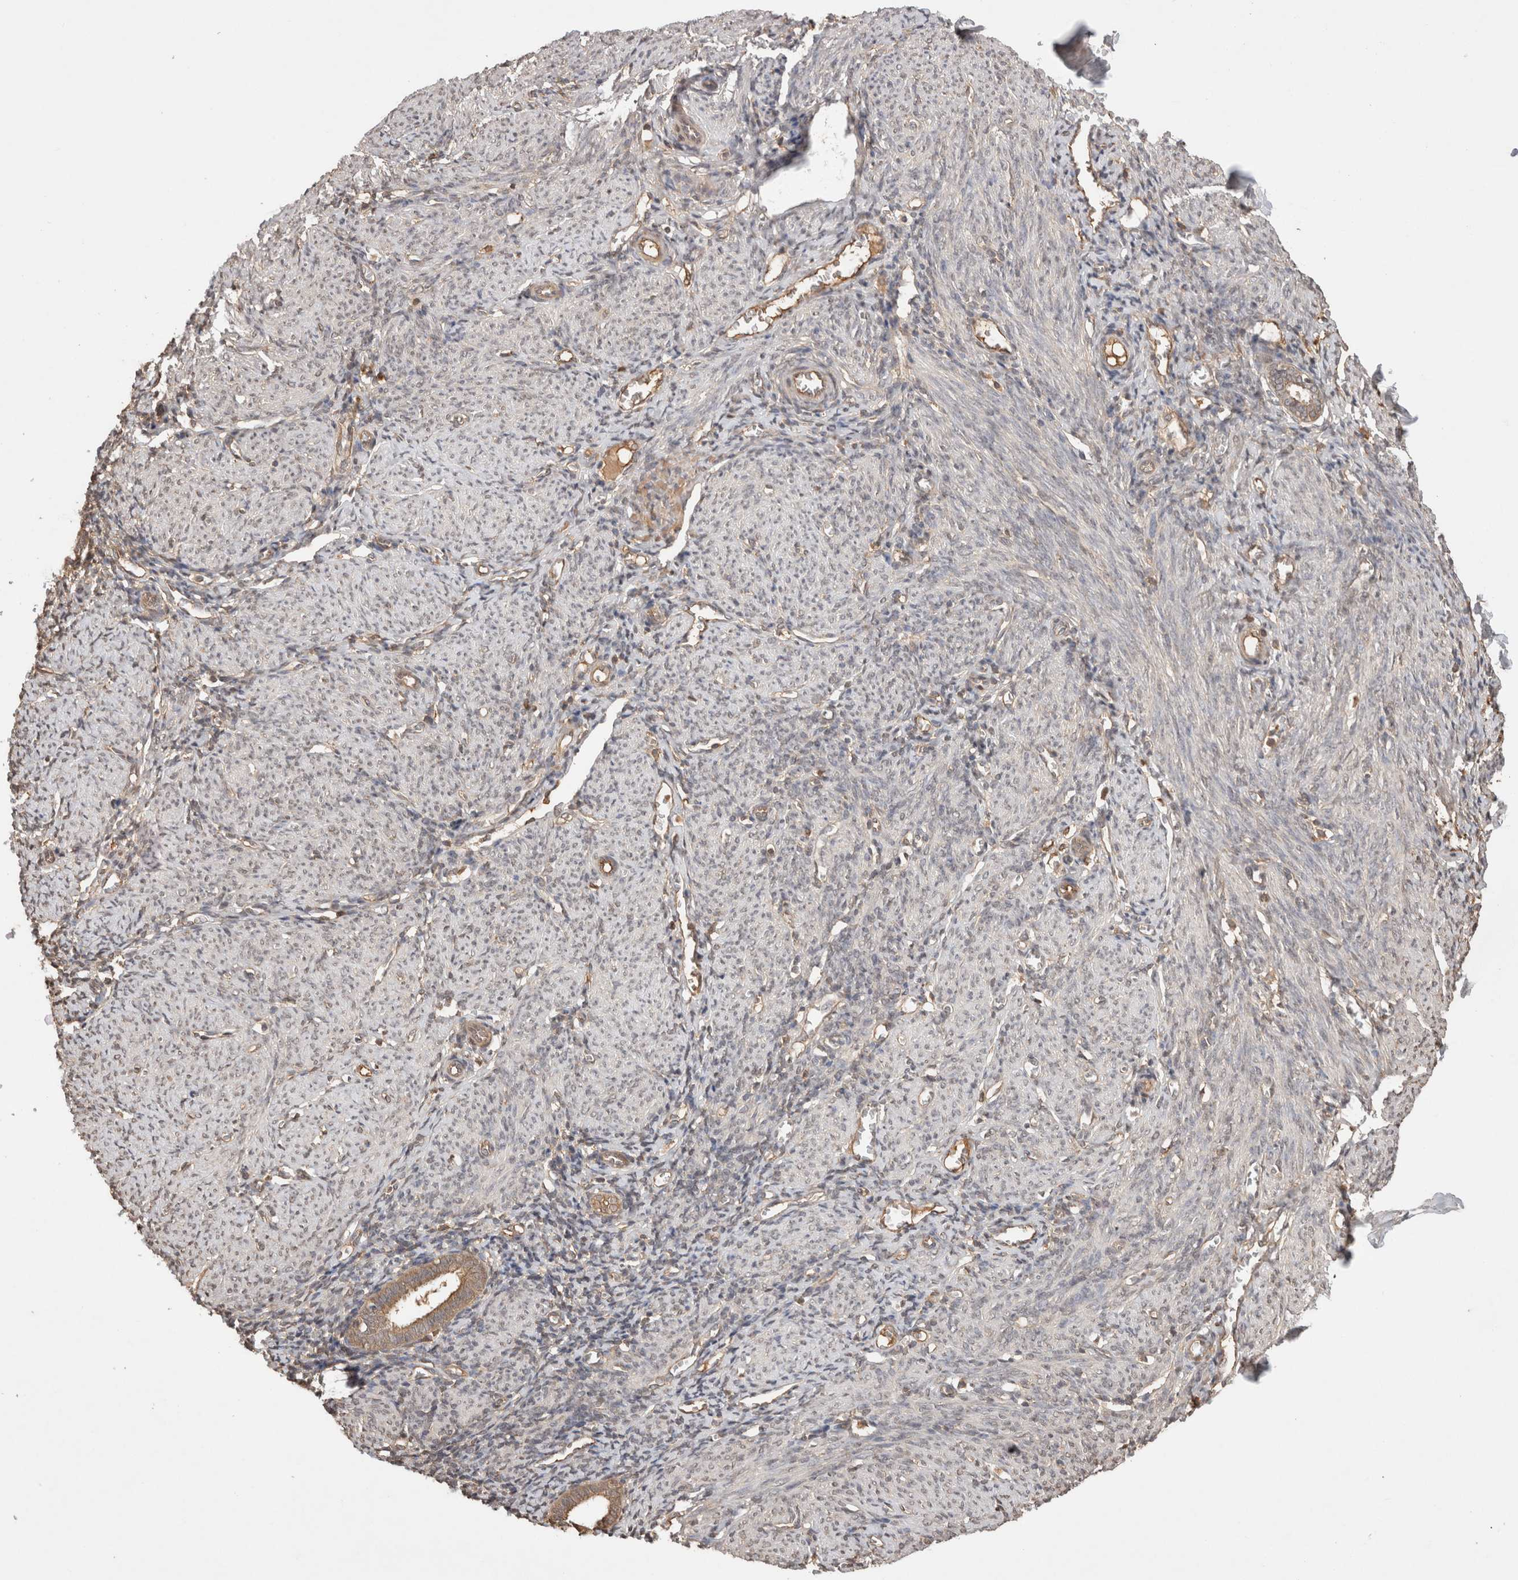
{"staining": {"intensity": "weak", "quantity": "<25%", "location": "cytoplasmic/membranous"}, "tissue": "endometrium", "cell_type": "Cells in endometrial stroma", "image_type": "normal", "snomed": [{"axis": "morphology", "description": "Normal tissue, NOS"}, {"axis": "morphology", "description": "Adenocarcinoma, NOS"}, {"axis": "topography", "description": "Endometrium"}], "caption": "An IHC micrograph of normal endometrium is shown. There is no staining in cells in endometrial stroma of endometrium. (Immunohistochemistry (ihc), brightfield microscopy, high magnification).", "gene": "PRMT3", "patient": {"sex": "female", "age": 57}}